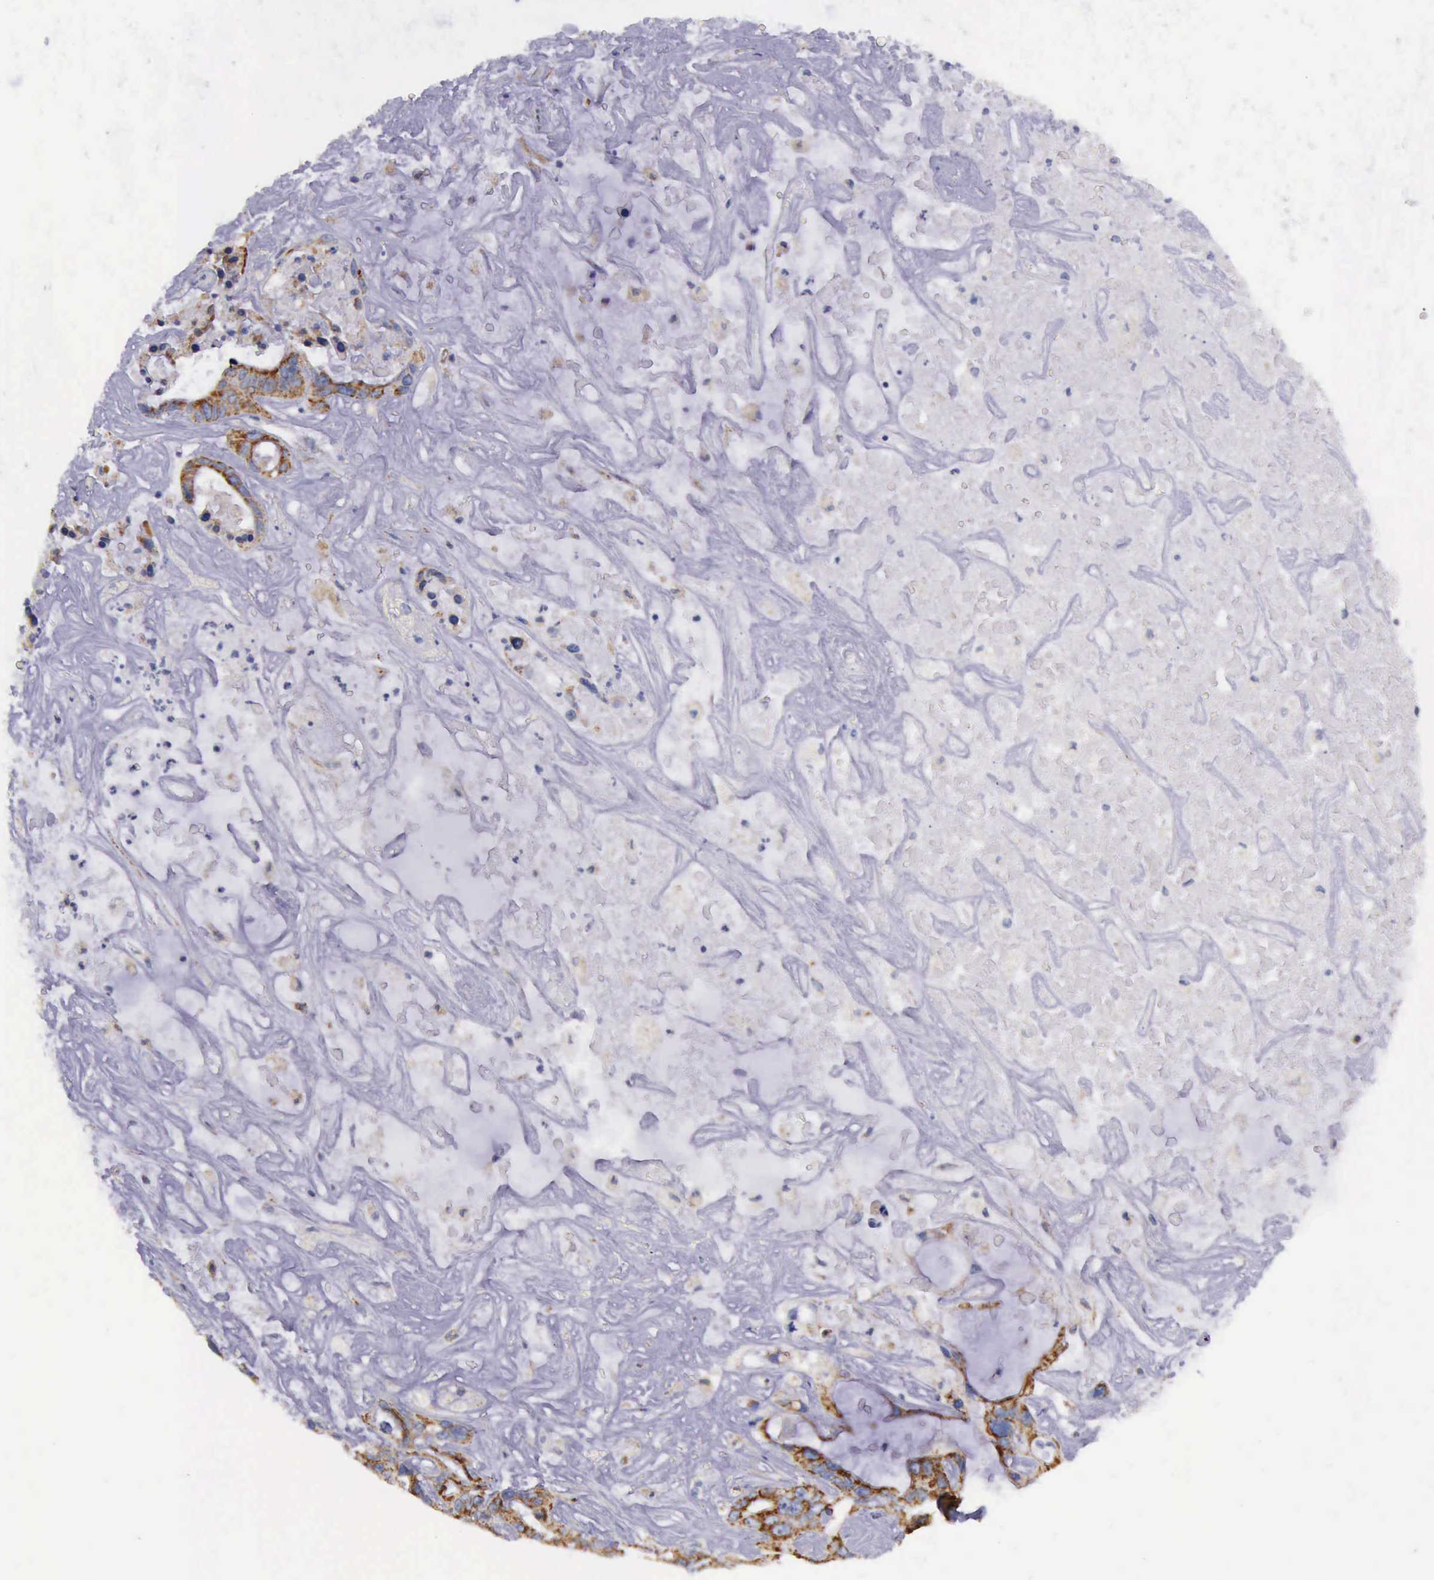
{"staining": {"intensity": "strong", "quantity": ">75%", "location": "cytoplasmic/membranous"}, "tissue": "liver cancer", "cell_type": "Tumor cells", "image_type": "cancer", "snomed": [{"axis": "morphology", "description": "Cholangiocarcinoma"}, {"axis": "topography", "description": "Liver"}], "caption": "High-power microscopy captured an IHC micrograph of cholangiocarcinoma (liver), revealing strong cytoplasmic/membranous expression in about >75% of tumor cells.", "gene": "TXN2", "patient": {"sex": "female", "age": 65}}